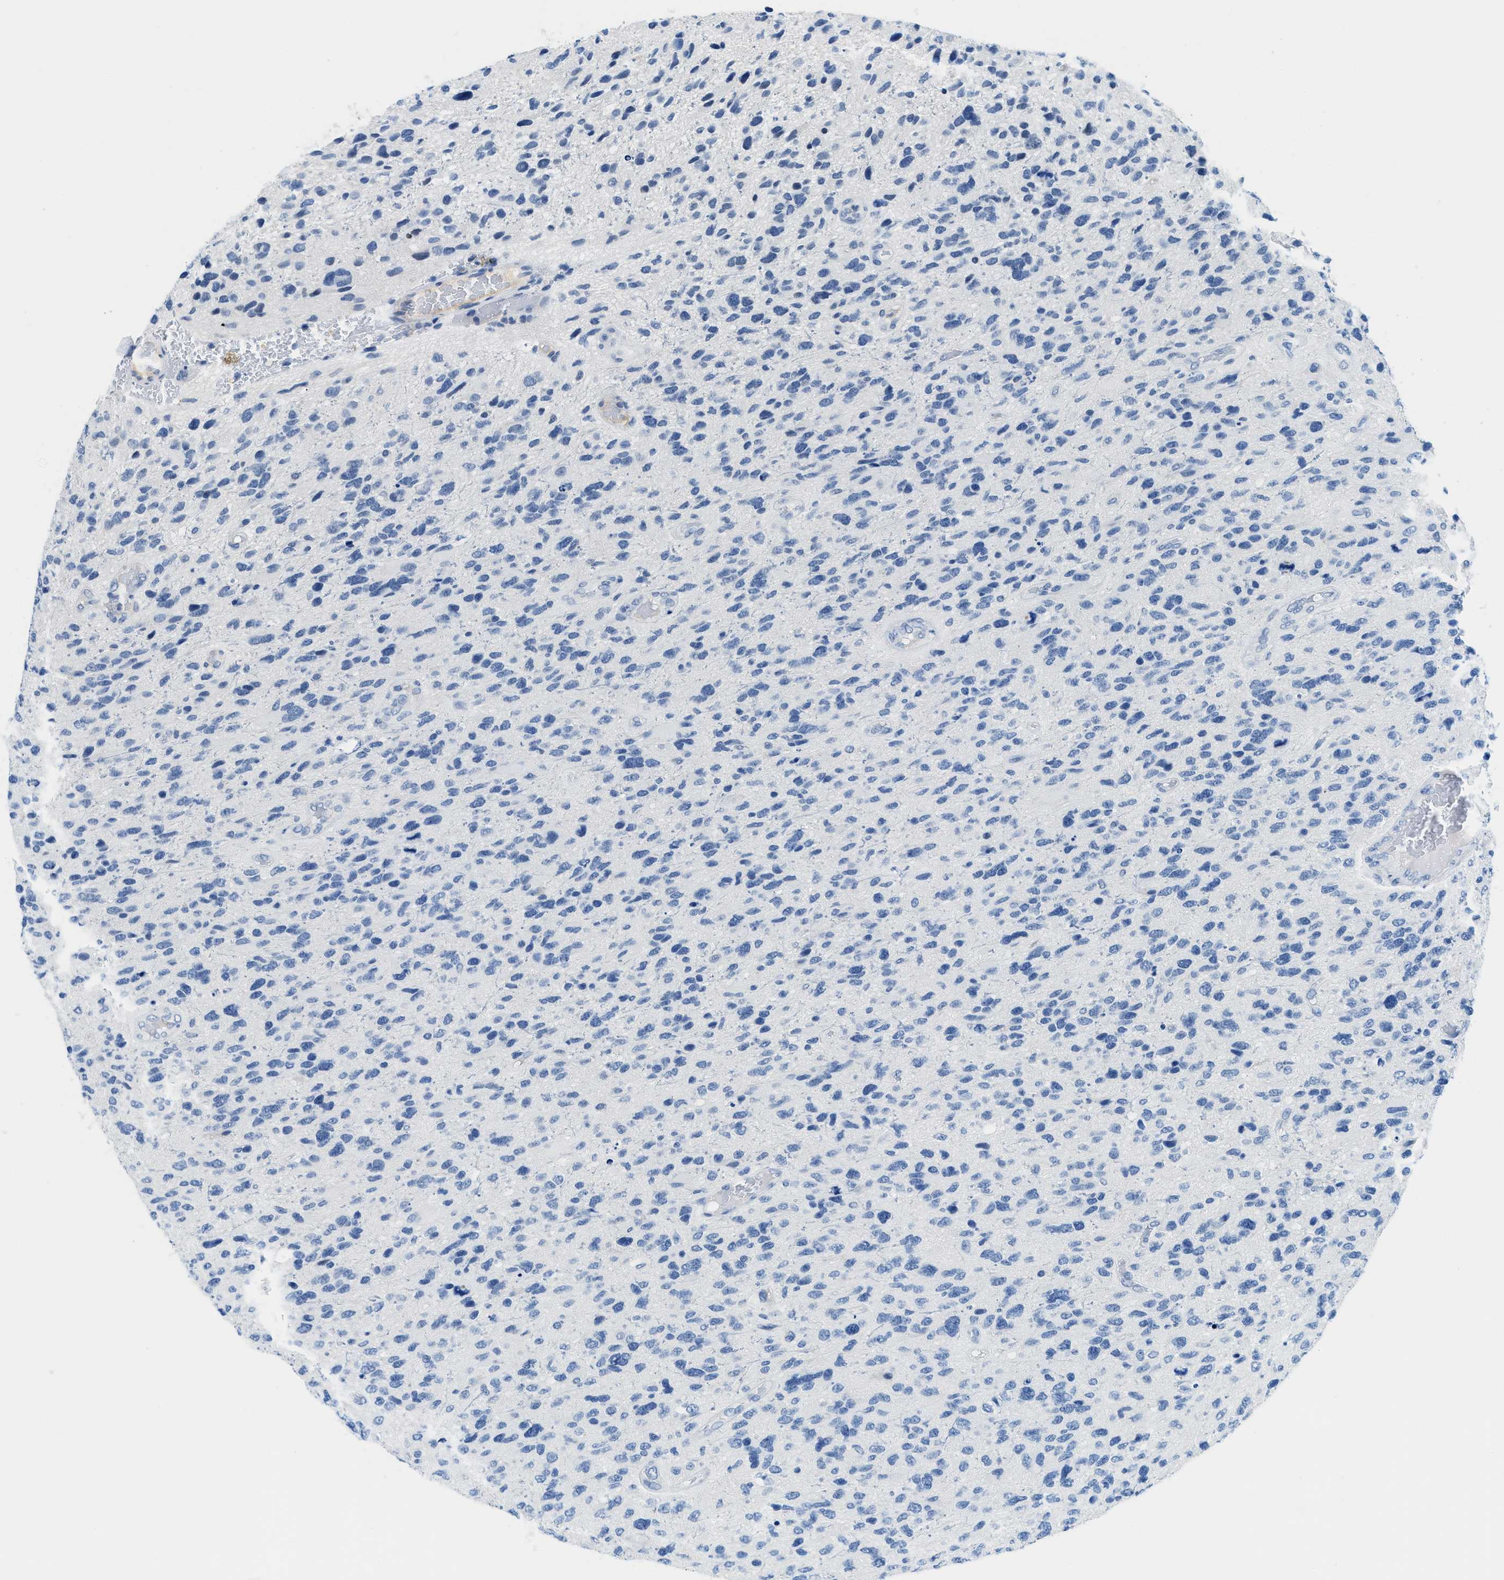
{"staining": {"intensity": "negative", "quantity": "none", "location": "none"}, "tissue": "glioma", "cell_type": "Tumor cells", "image_type": "cancer", "snomed": [{"axis": "morphology", "description": "Glioma, malignant, High grade"}, {"axis": "topography", "description": "Brain"}], "caption": "Tumor cells are negative for protein expression in human malignant glioma (high-grade).", "gene": "MBL2", "patient": {"sex": "female", "age": 58}}